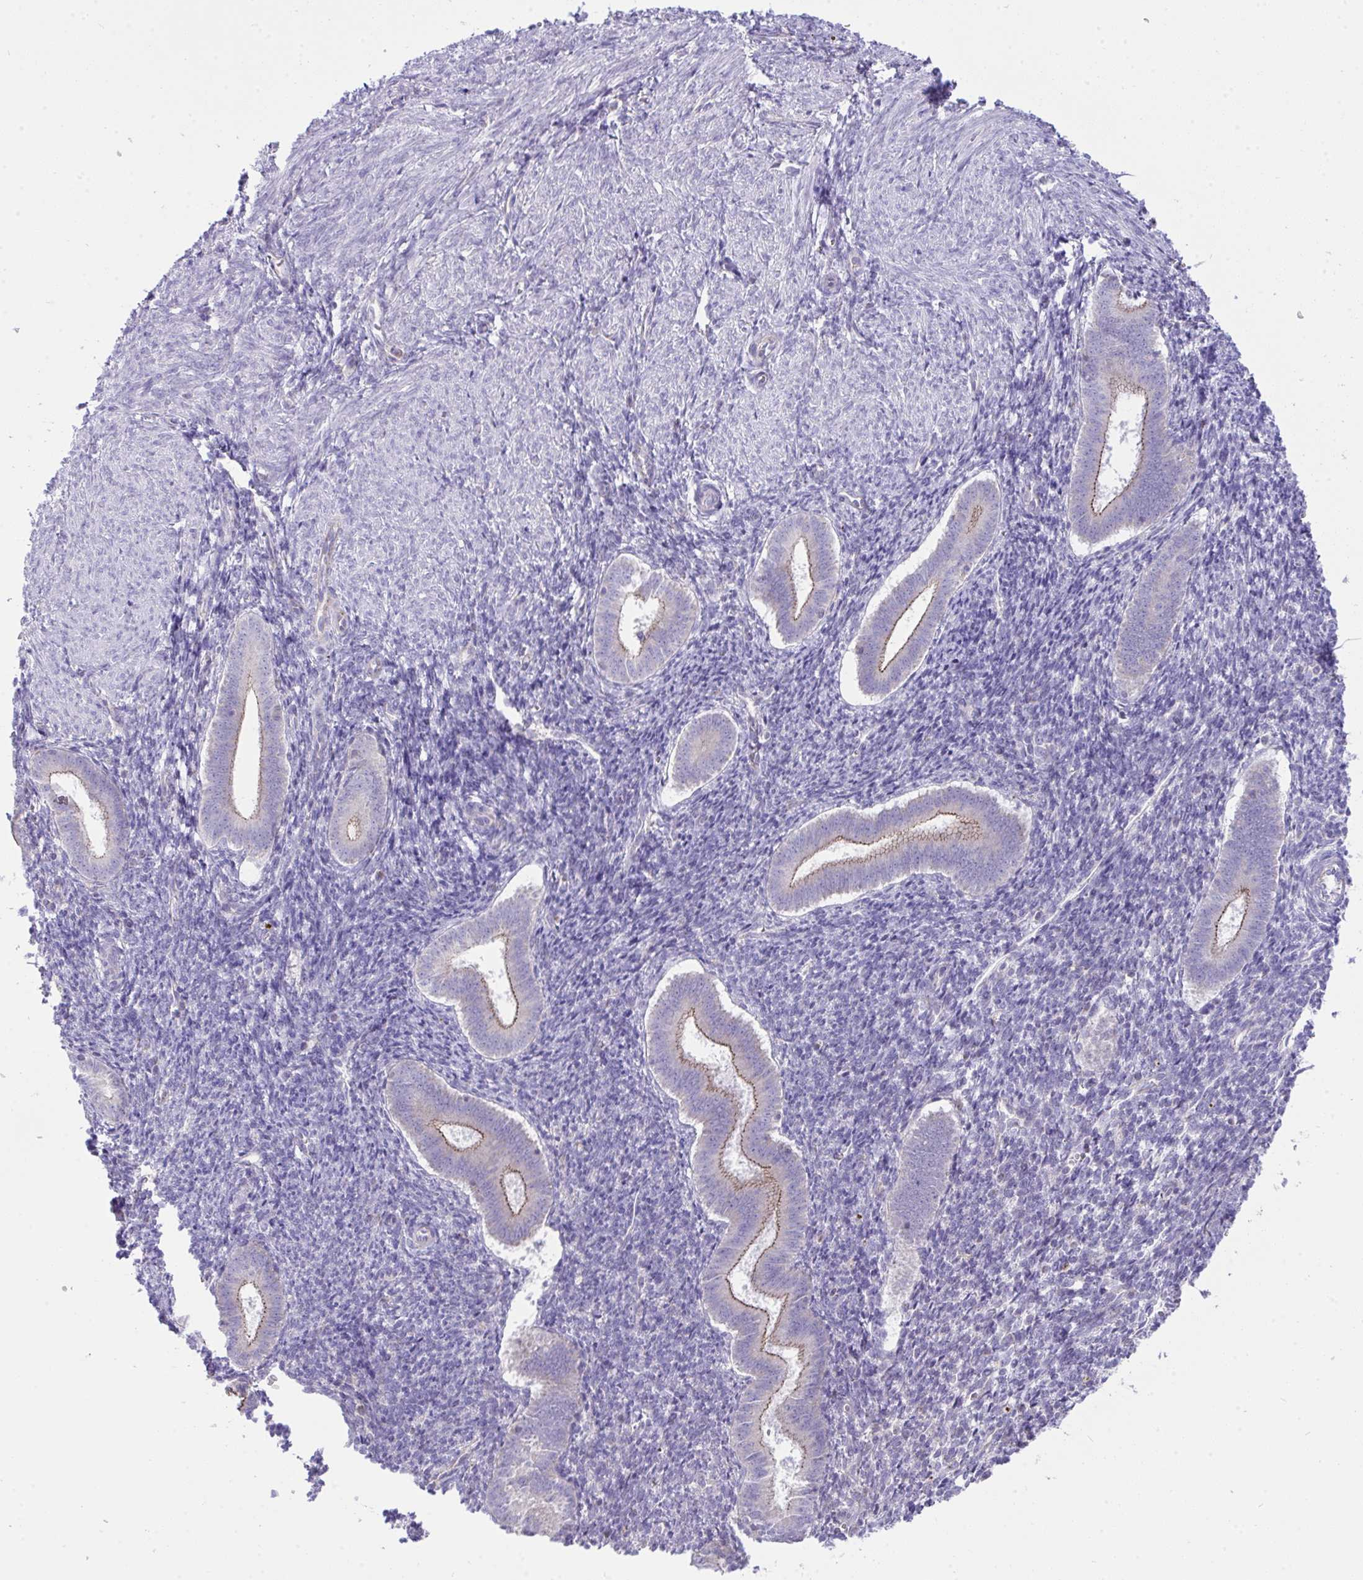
{"staining": {"intensity": "negative", "quantity": "none", "location": "none"}, "tissue": "endometrium", "cell_type": "Cells in endometrial stroma", "image_type": "normal", "snomed": [{"axis": "morphology", "description": "Normal tissue, NOS"}, {"axis": "topography", "description": "Endometrium"}], "caption": "High magnification brightfield microscopy of unremarkable endometrium stained with DAB (brown) and counterstained with hematoxylin (blue): cells in endometrial stroma show no significant expression.", "gene": "PLA2G12B", "patient": {"sex": "female", "age": 25}}